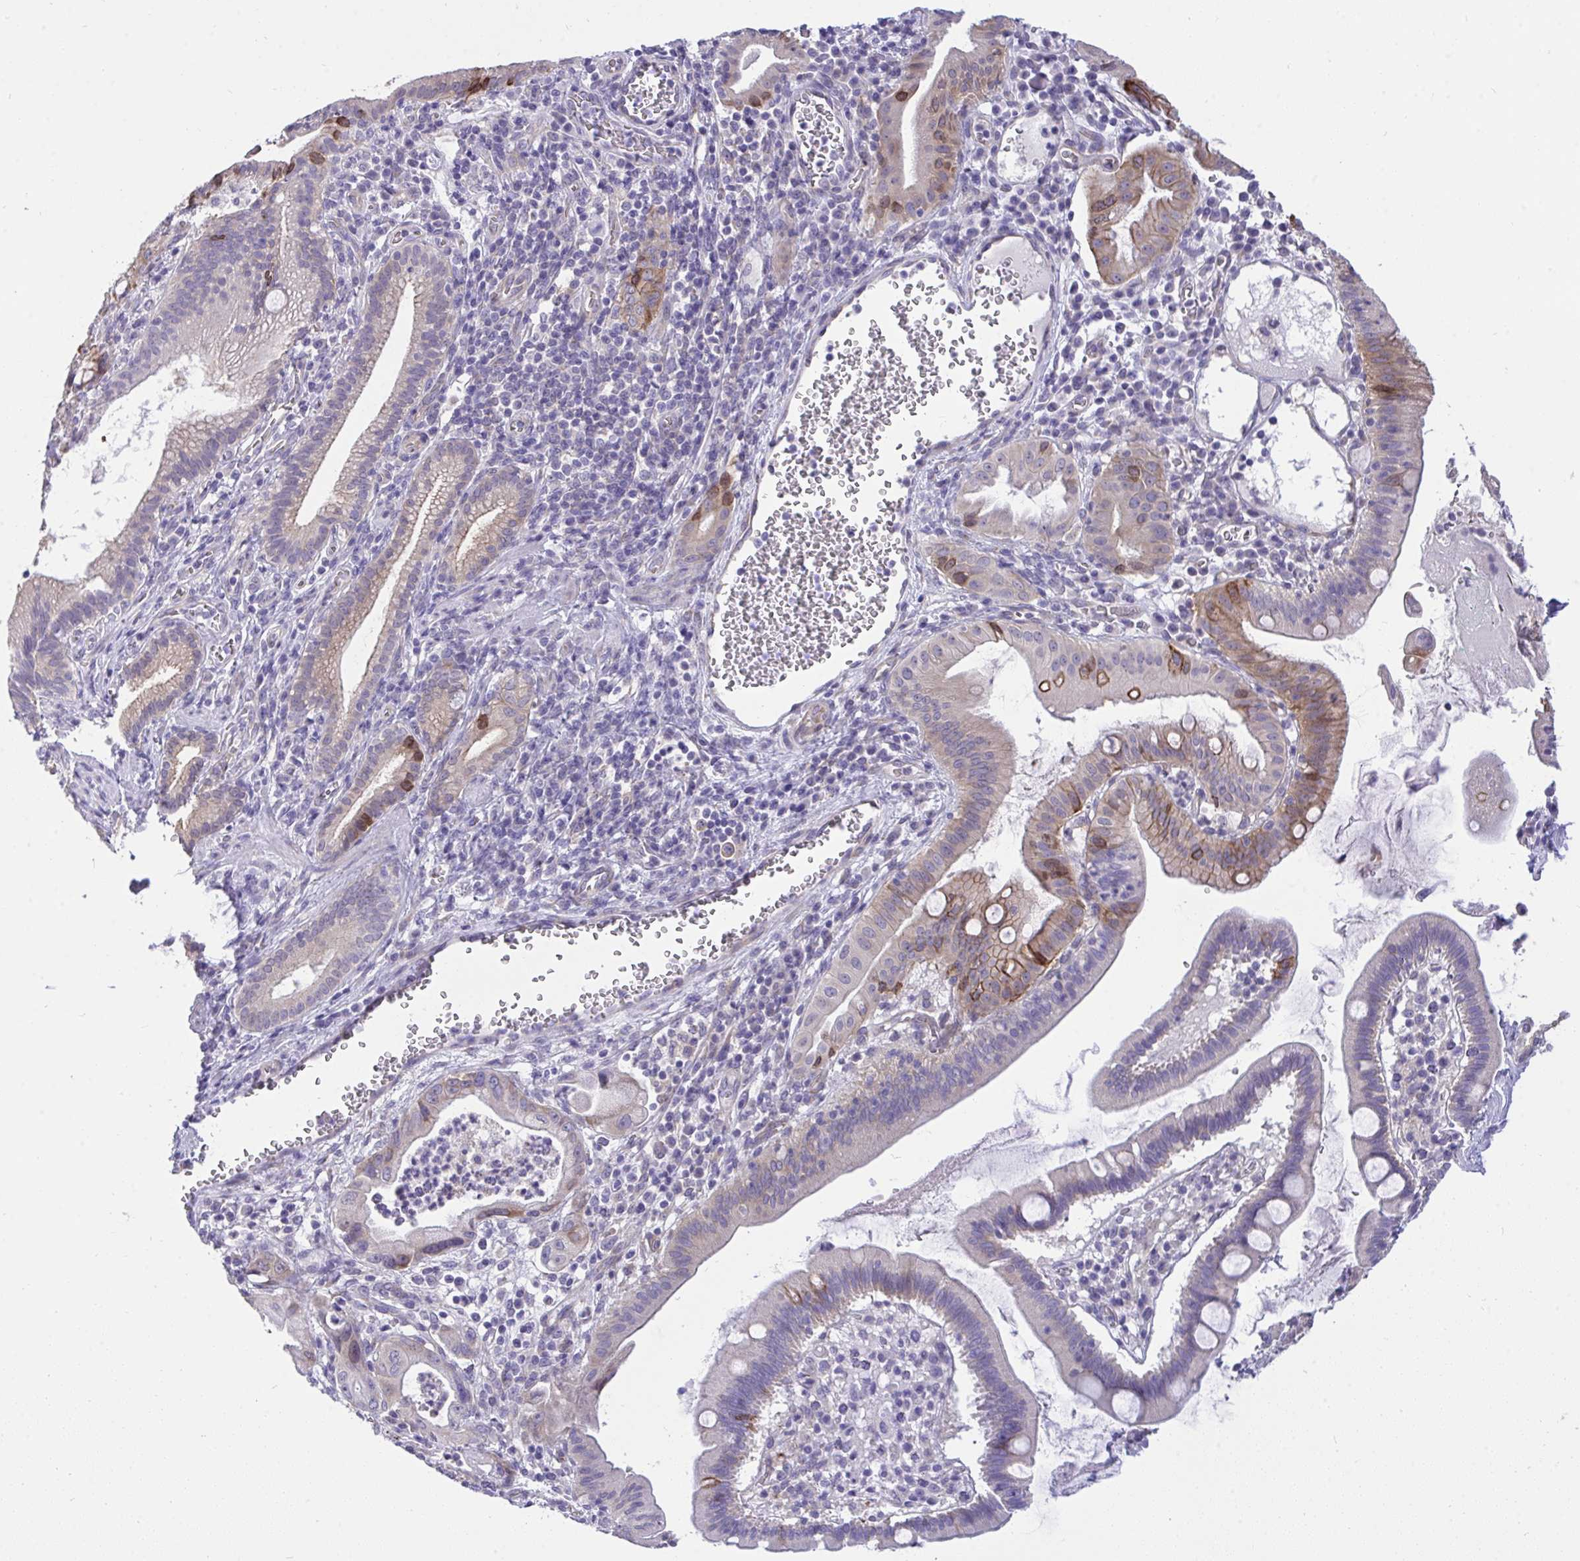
{"staining": {"intensity": "moderate", "quantity": "<25%", "location": "cytoplasmic/membranous"}, "tissue": "pancreatic cancer", "cell_type": "Tumor cells", "image_type": "cancer", "snomed": [{"axis": "morphology", "description": "Adenocarcinoma, NOS"}, {"axis": "topography", "description": "Pancreas"}], "caption": "Human pancreatic cancer stained for a protein (brown) reveals moderate cytoplasmic/membranous positive staining in approximately <25% of tumor cells.", "gene": "VGLL3", "patient": {"sex": "male", "age": 68}}